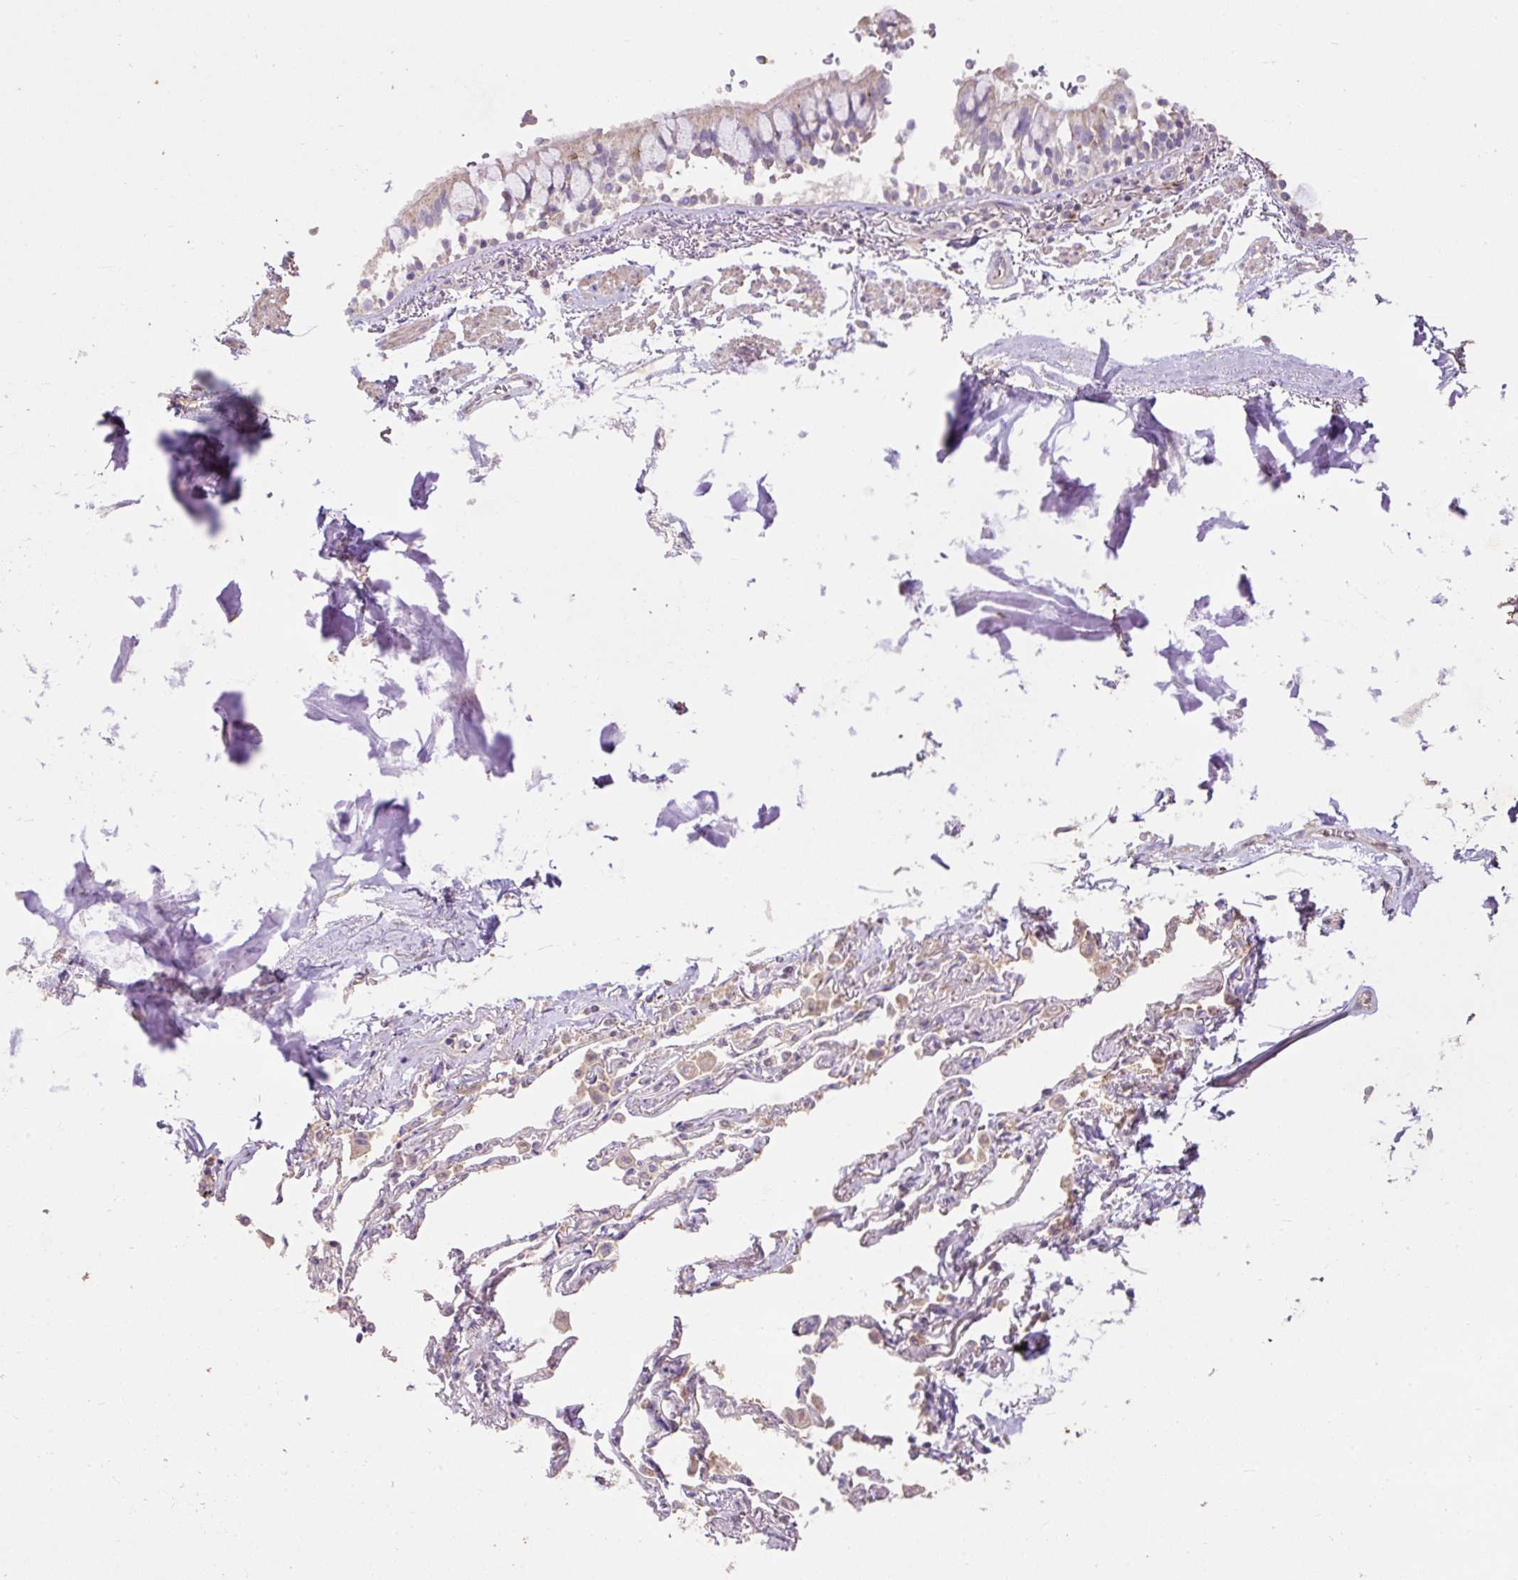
{"staining": {"intensity": "moderate", "quantity": "25%-75%", "location": "cytoplasmic/membranous"}, "tissue": "bronchus", "cell_type": "Respiratory epithelial cells", "image_type": "normal", "snomed": [{"axis": "morphology", "description": "Normal tissue, NOS"}, {"axis": "topography", "description": "Bronchus"}], "caption": "This photomicrograph reveals immunohistochemistry (IHC) staining of normal bronchus, with medium moderate cytoplasmic/membranous expression in approximately 25%-75% of respiratory epithelial cells.", "gene": "ABR", "patient": {"sex": "male", "age": 70}}